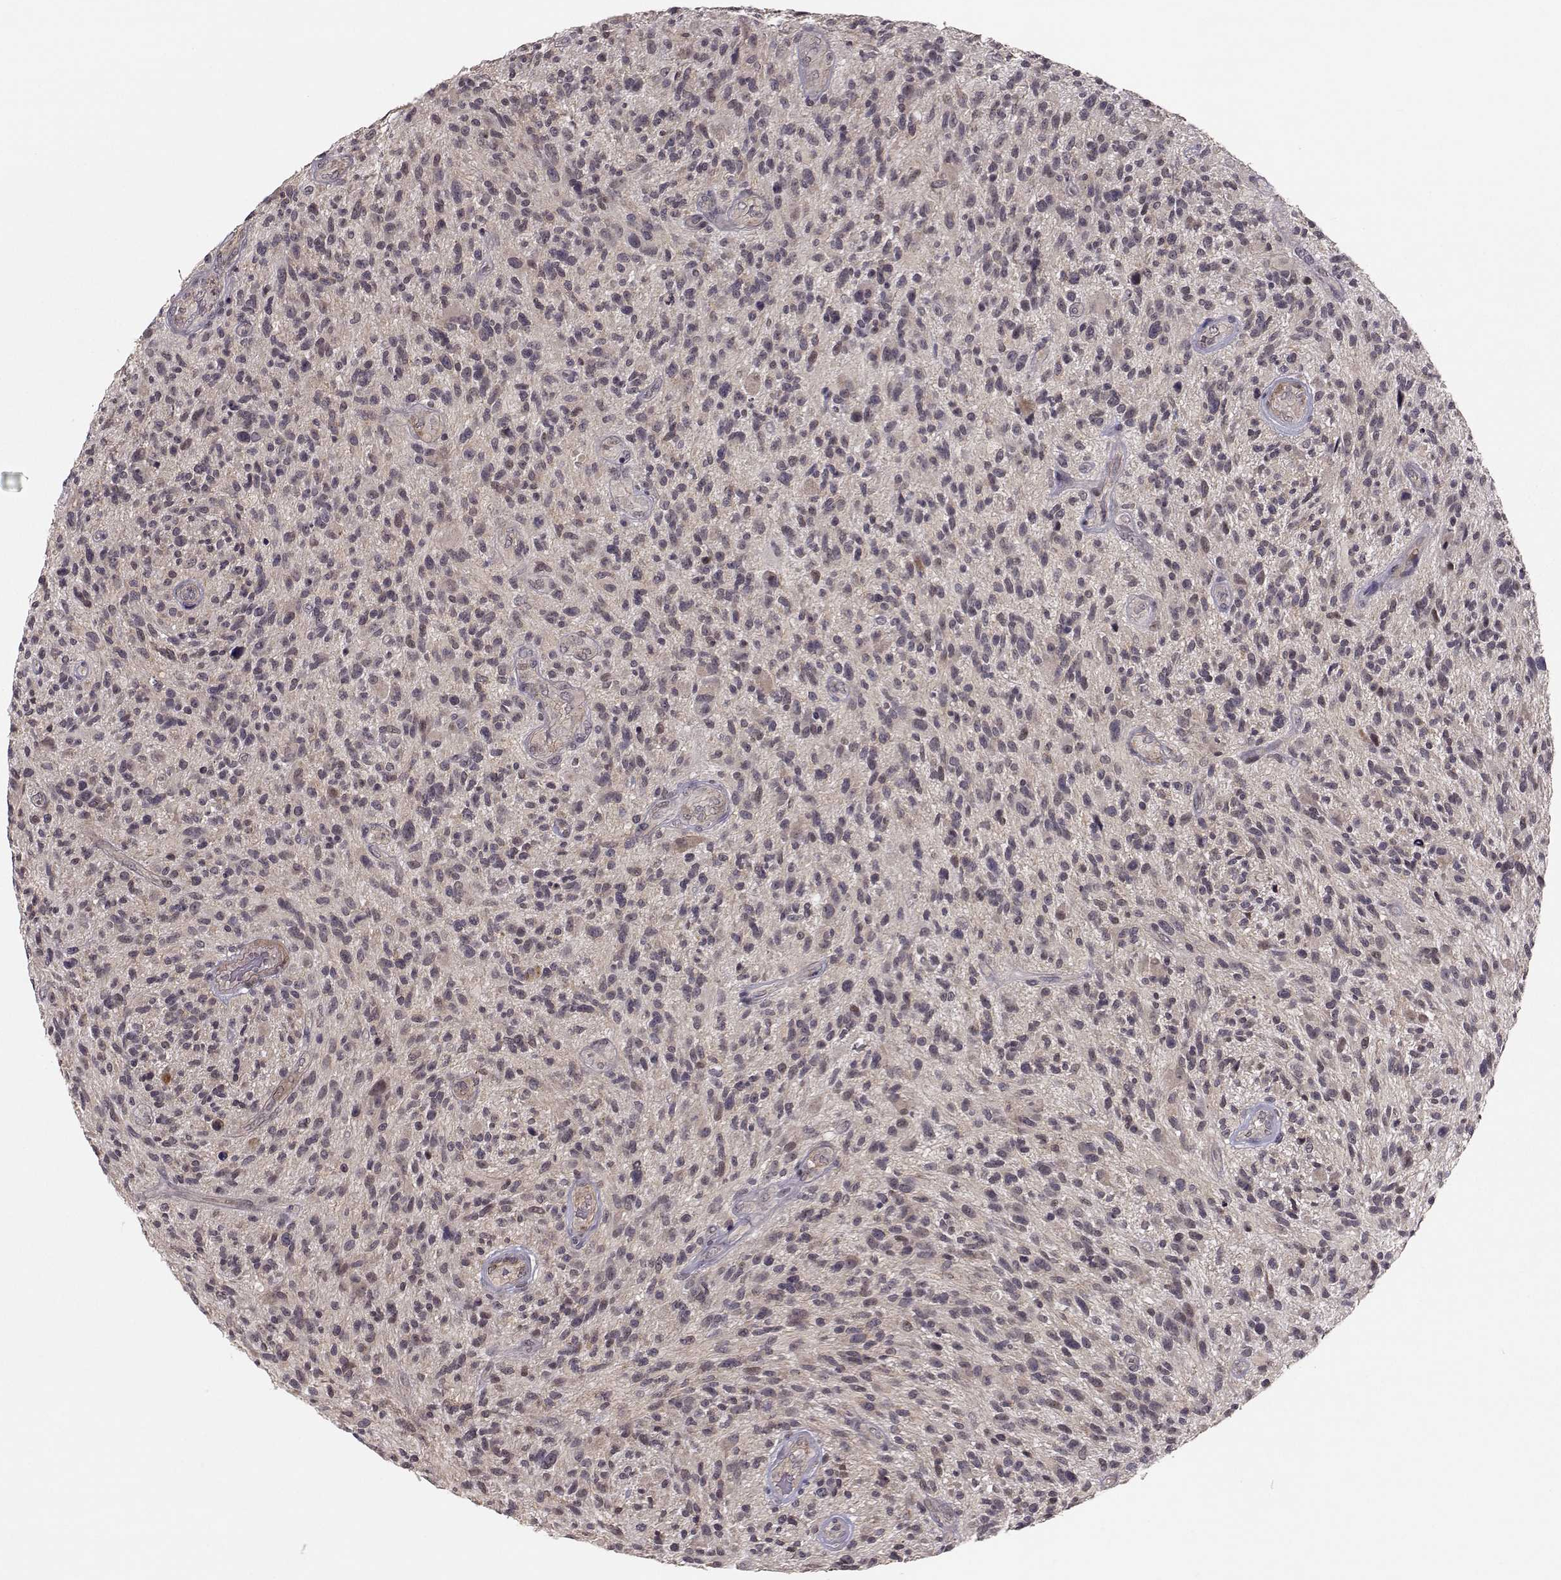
{"staining": {"intensity": "negative", "quantity": "none", "location": "none"}, "tissue": "glioma", "cell_type": "Tumor cells", "image_type": "cancer", "snomed": [{"axis": "morphology", "description": "Glioma, malignant, High grade"}, {"axis": "topography", "description": "Brain"}], "caption": "Tumor cells are negative for brown protein staining in malignant glioma (high-grade).", "gene": "PLEKHG3", "patient": {"sex": "male", "age": 47}}